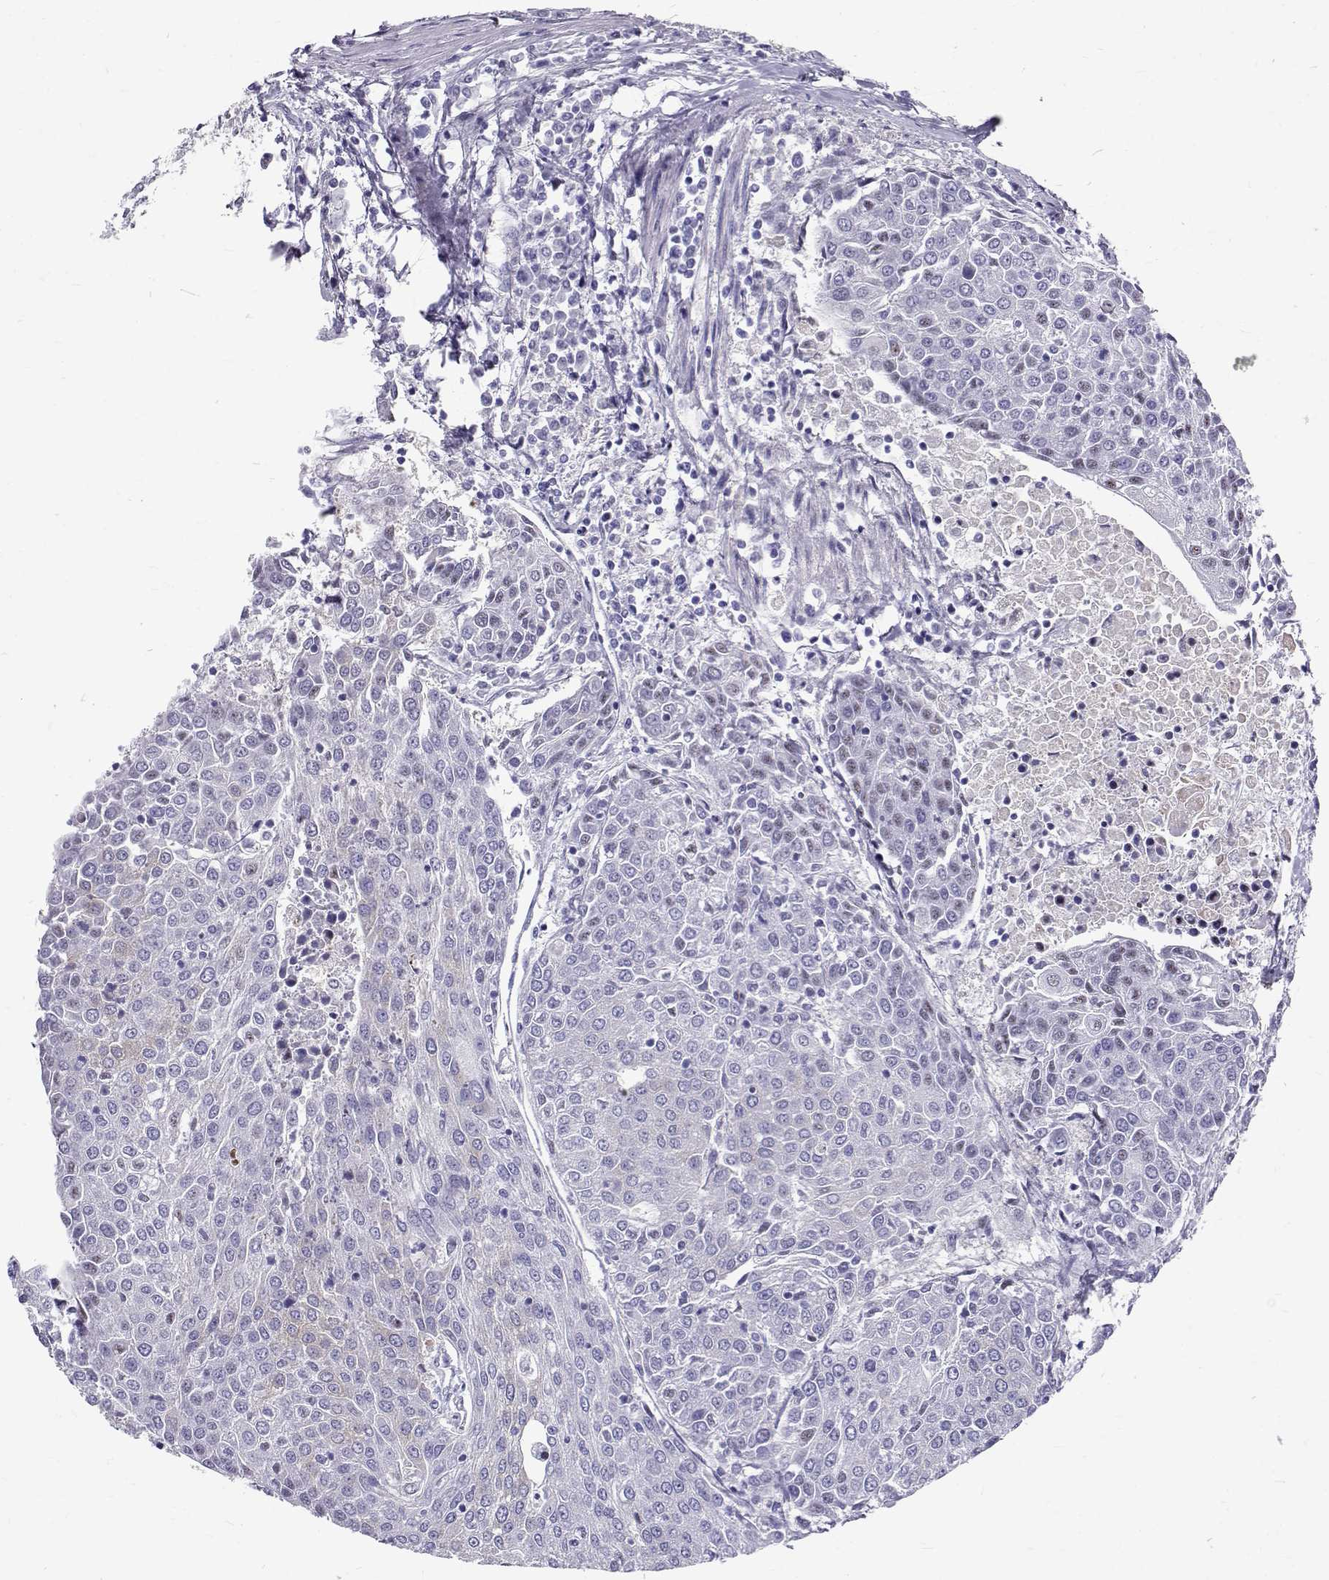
{"staining": {"intensity": "negative", "quantity": "none", "location": "none"}, "tissue": "urothelial cancer", "cell_type": "Tumor cells", "image_type": "cancer", "snomed": [{"axis": "morphology", "description": "Urothelial carcinoma, High grade"}, {"axis": "topography", "description": "Urinary bladder"}], "caption": "There is no significant staining in tumor cells of urothelial cancer.", "gene": "IGSF1", "patient": {"sex": "female", "age": 85}}